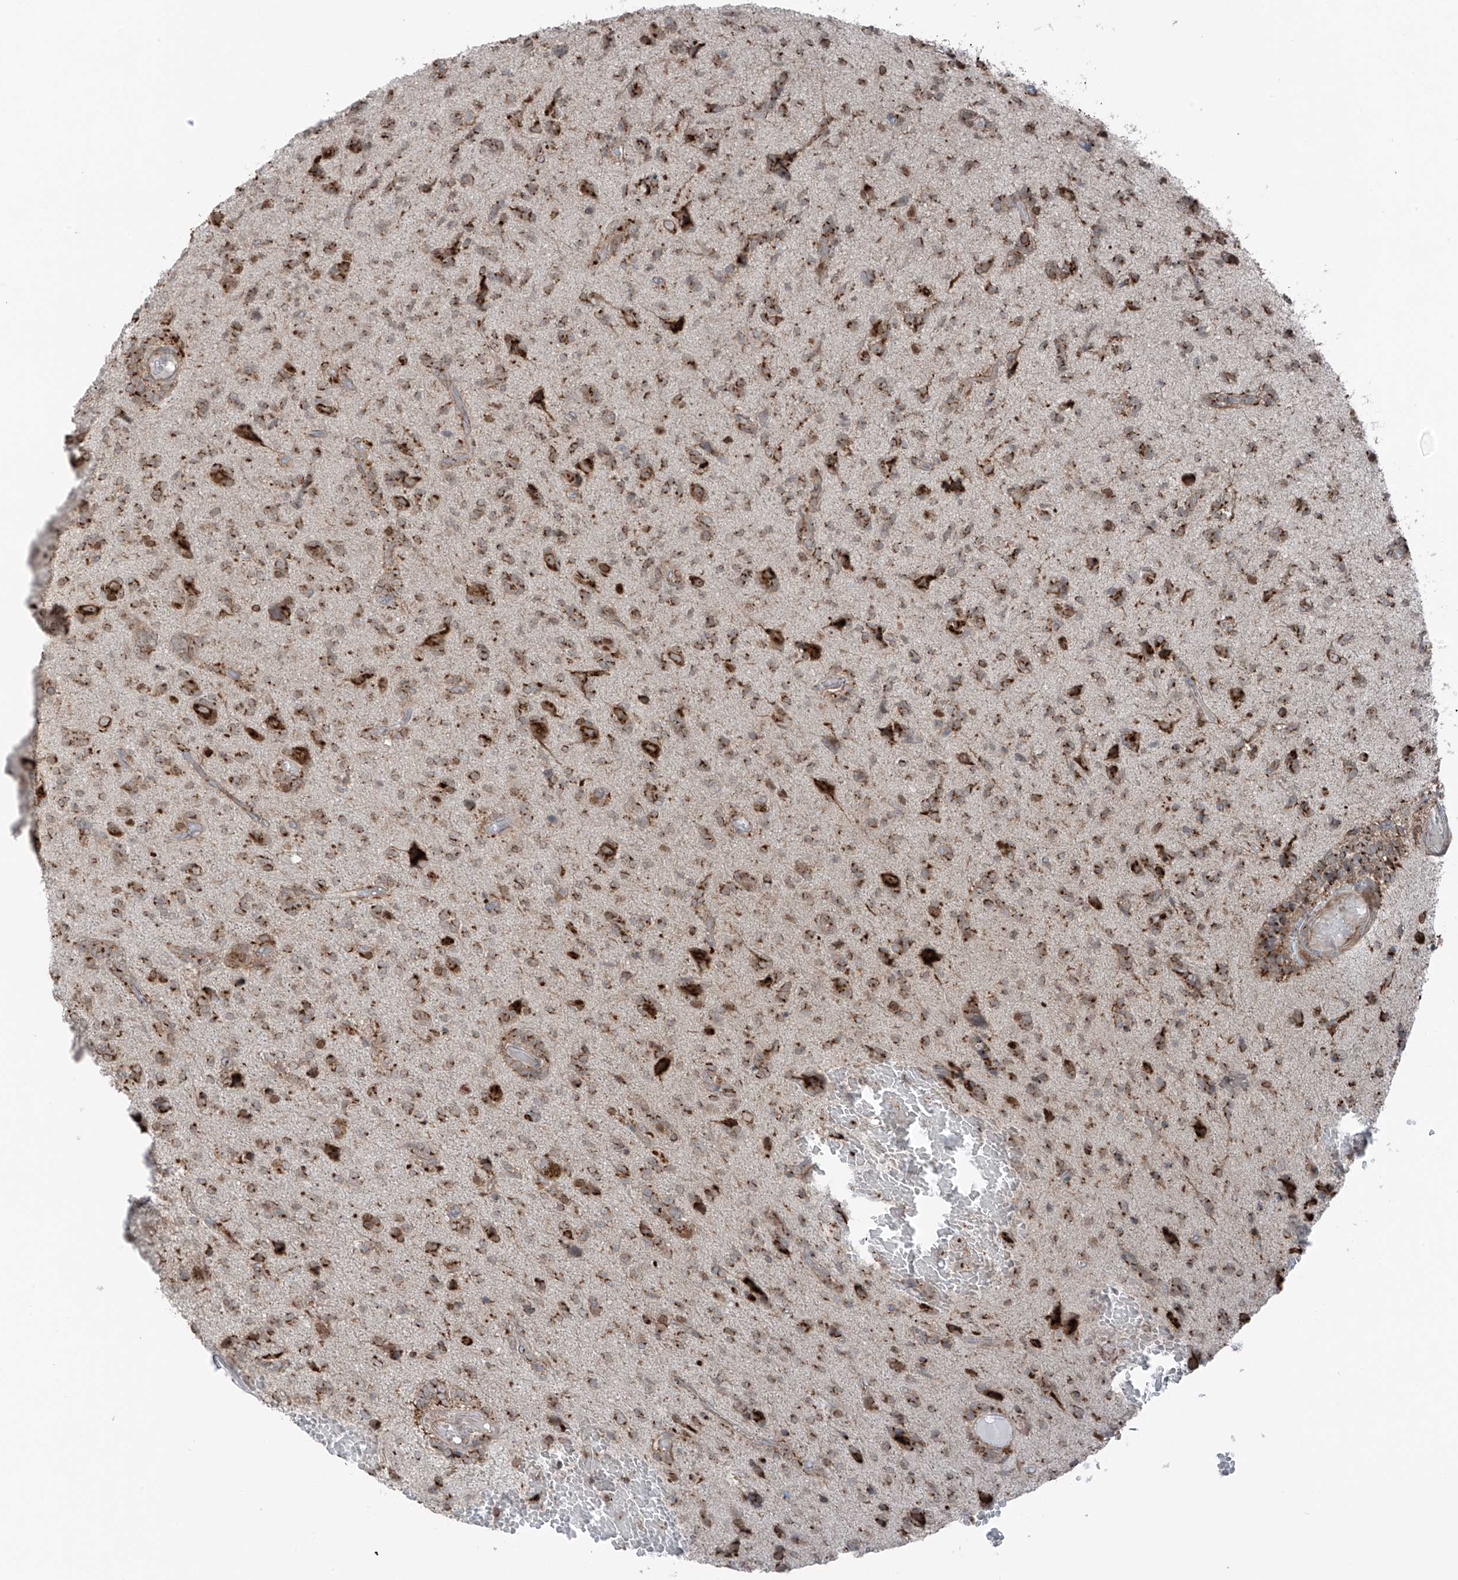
{"staining": {"intensity": "weak", "quantity": "25%-75%", "location": "cytoplasmic/membranous"}, "tissue": "glioma", "cell_type": "Tumor cells", "image_type": "cancer", "snomed": [{"axis": "morphology", "description": "Glioma, malignant, High grade"}, {"axis": "topography", "description": "Brain"}], "caption": "The image exhibits staining of glioma, revealing weak cytoplasmic/membranous protein staining (brown color) within tumor cells.", "gene": "ERLEC1", "patient": {"sex": "female", "age": 59}}